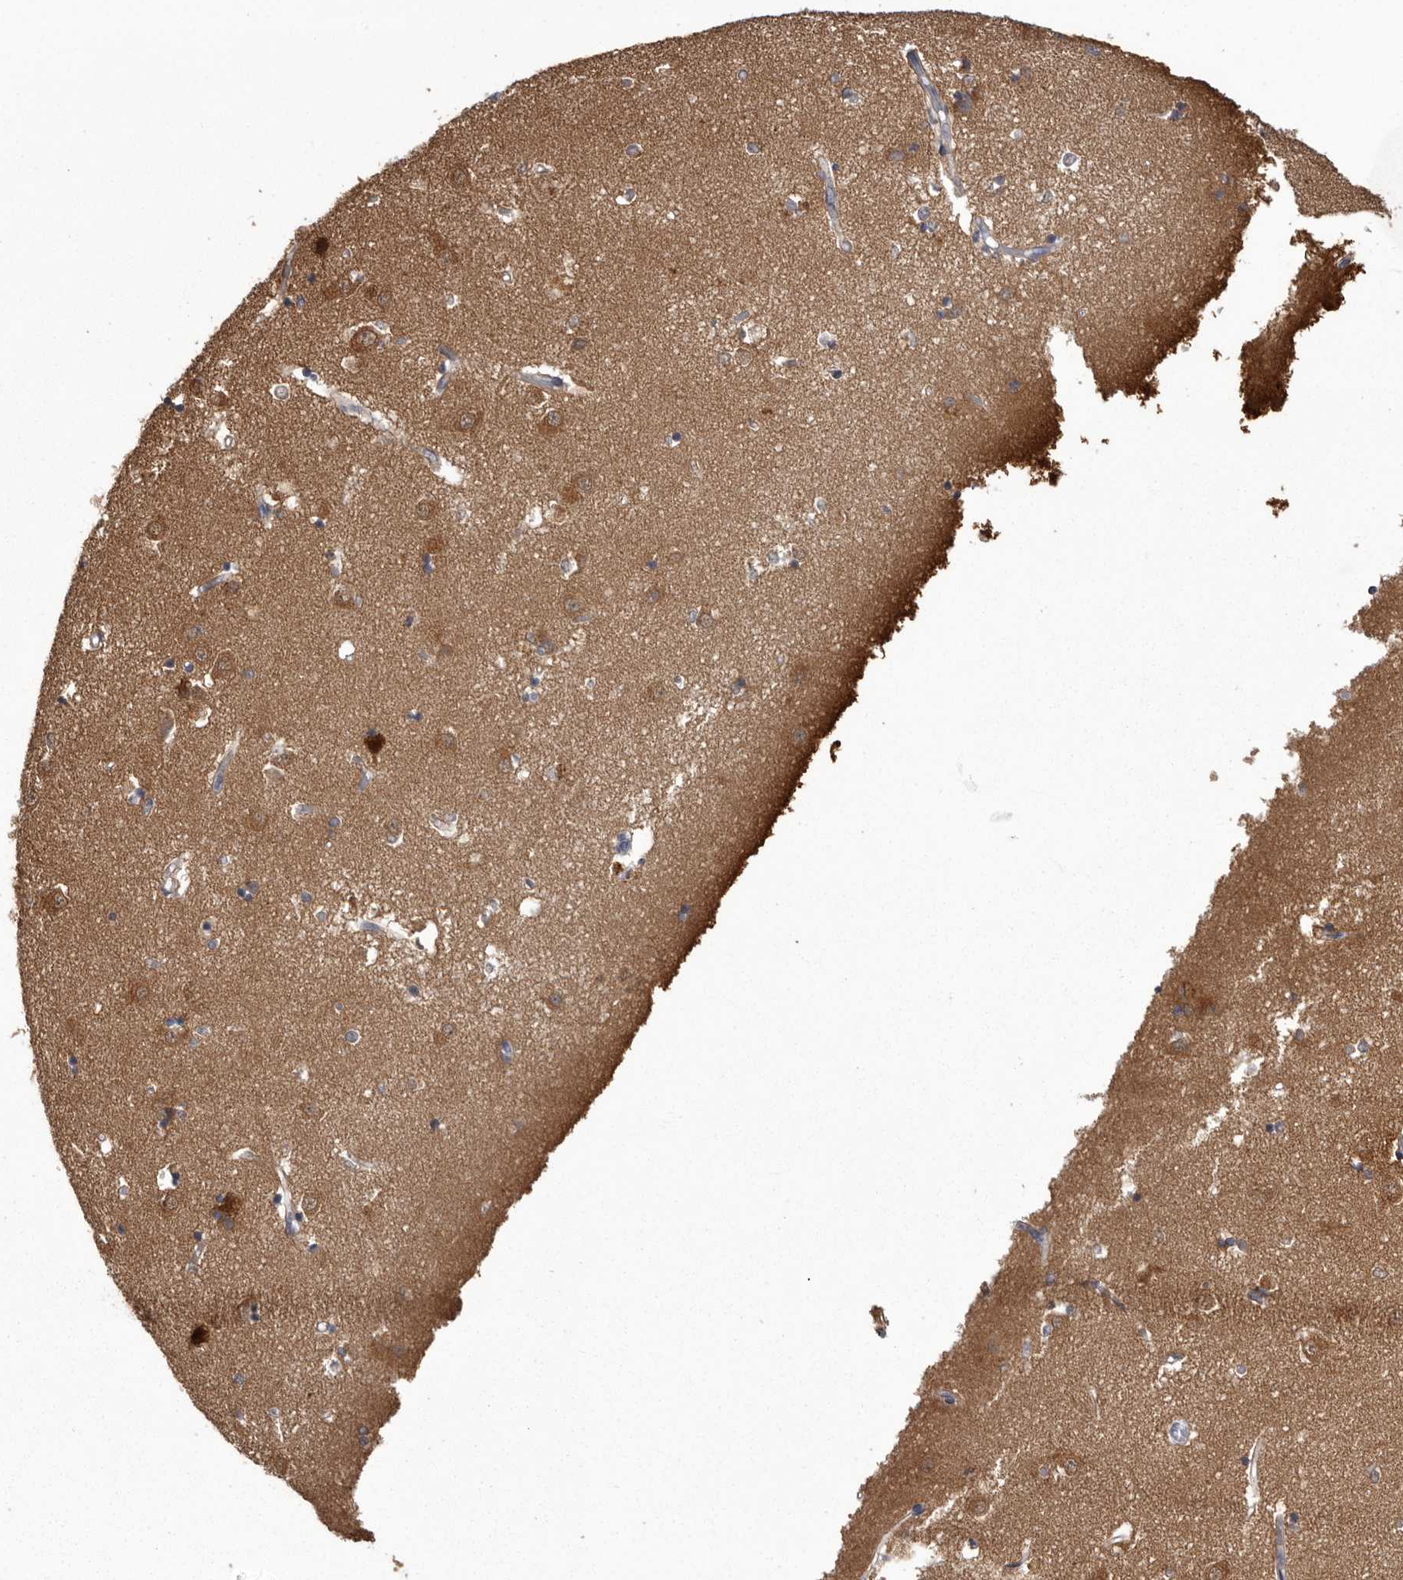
{"staining": {"intensity": "weak", "quantity": "<25%", "location": "cytoplasmic/membranous"}, "tissue": "caudate", "cell_type": "Glial cells", "image_type": "normal", "snomed": [{"axis": "morphology", "description": "Normal tissue, NOS"}, {"axis": "topography", "description": "Lateral ventricle wall"}], "caption": "IHC of unremarkable human caudate displays no positivity in glial cells. (Brightfield microscopy of DAB IHC at high magnification).", "gene": "MDH1", "patient": {"sex": "male", "age": 45}}